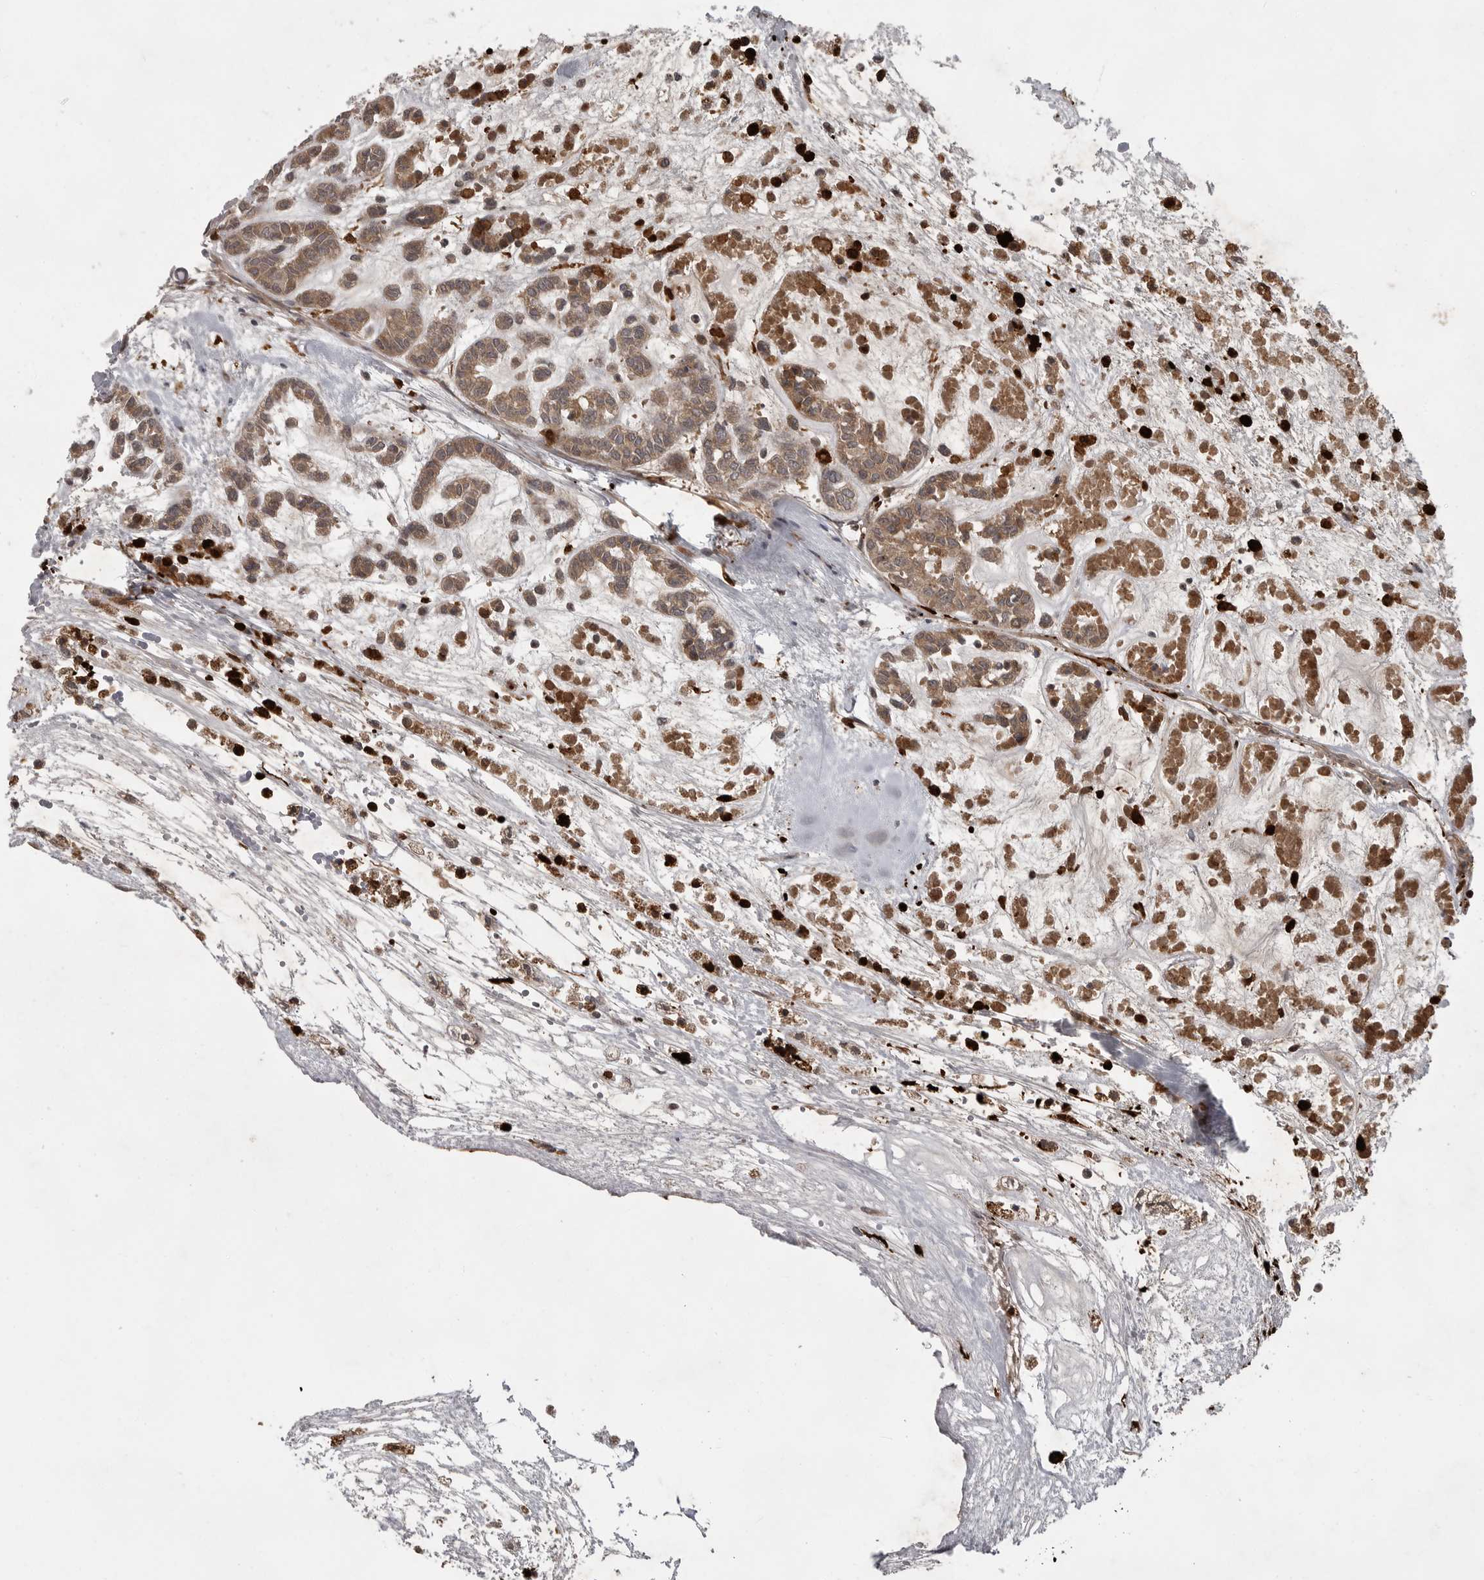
{"staining": {"intensity": "moderate", "quantity": ">75%", "location": "cytoplasmic/membranous"}, "tissue": "head and neck cancer", "cell_type": "Tumor cells", "image_type": "cancer", "snomed": [{"axis": "morphology", "description": "Adenocarcinoma, NOS"}, {"axis": "morphology", "description": "Adenoma, NOS"}, {"axis": "topography", "description": "Head-Neck"}], "caption": "Head and neck adenoma was stained to show a protein in brown. There is medium levels of moderate cytoplasmic/membranous positivity in approximately >75% of tumor cells. (DAB (3,3'-diaminobenzidine) = brown stain, brightfield microscopy at high magnification).", "gene": "GPR31", "patient": {"sex": "female", "age": 55}}